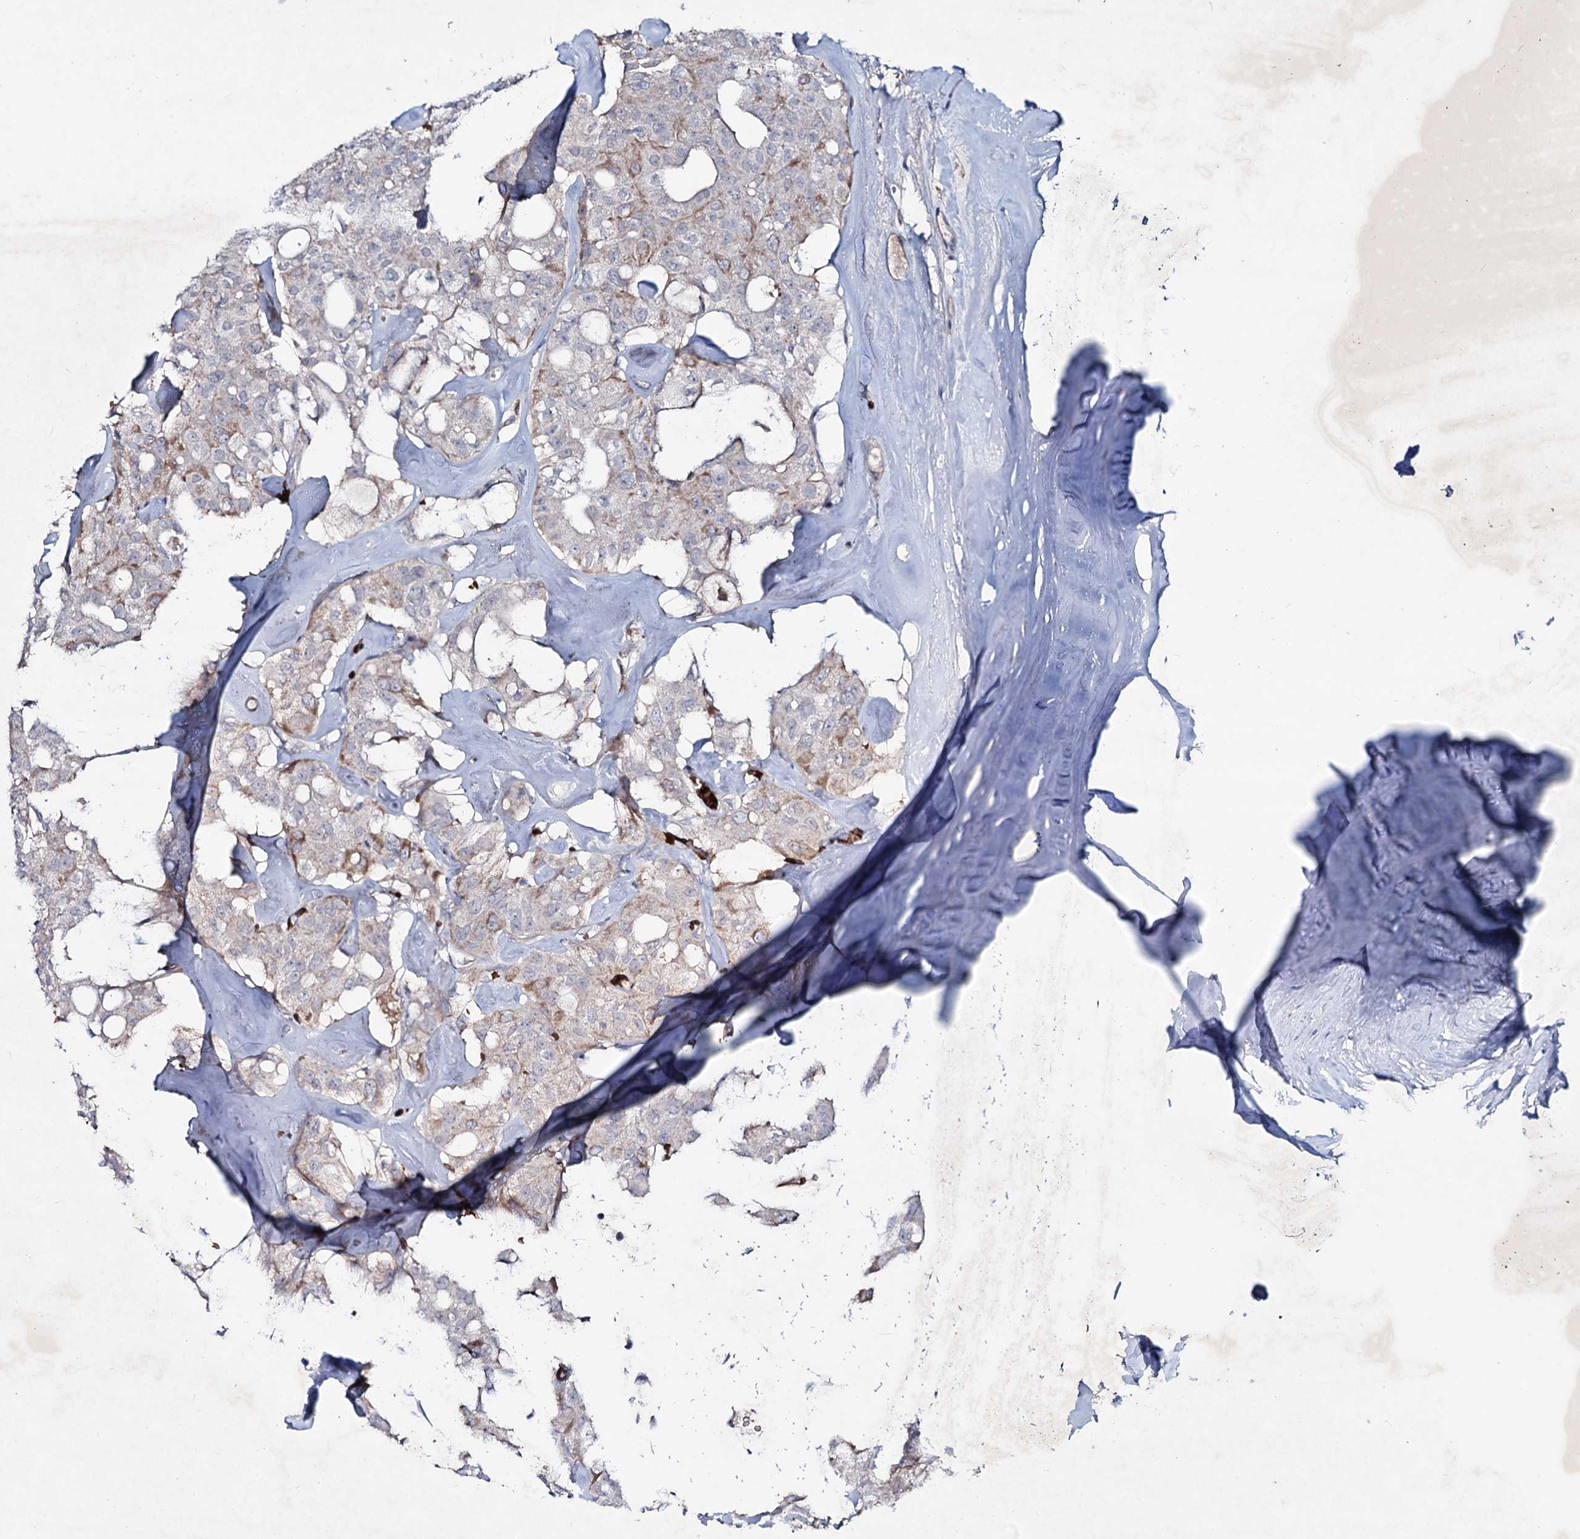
{"staining": {"intensity": "weak", "quantity": "<25%", "location": "cytoplasmic/membranous"}, "tissue": "thyroid cancer", "cell_type": "Tumor cells", "image_type": "cancer", "snomed": [{"axis": "morphology", "description": "Follicular adenoma carcinoma, NOS"}, {"axis": "topography", "description": "Thyroid gland"}], "caption": "Tumor cells show no significant protein staining in thyroid cancer (follicular adenoma carcinoma). Brightfield microscopy of immunohistochemistry stained with DAB (brown) and hematoxylin (blue), captured at high magnification.", "gene": "RNF6", "patient": {"sex": "male", "age": 75}}